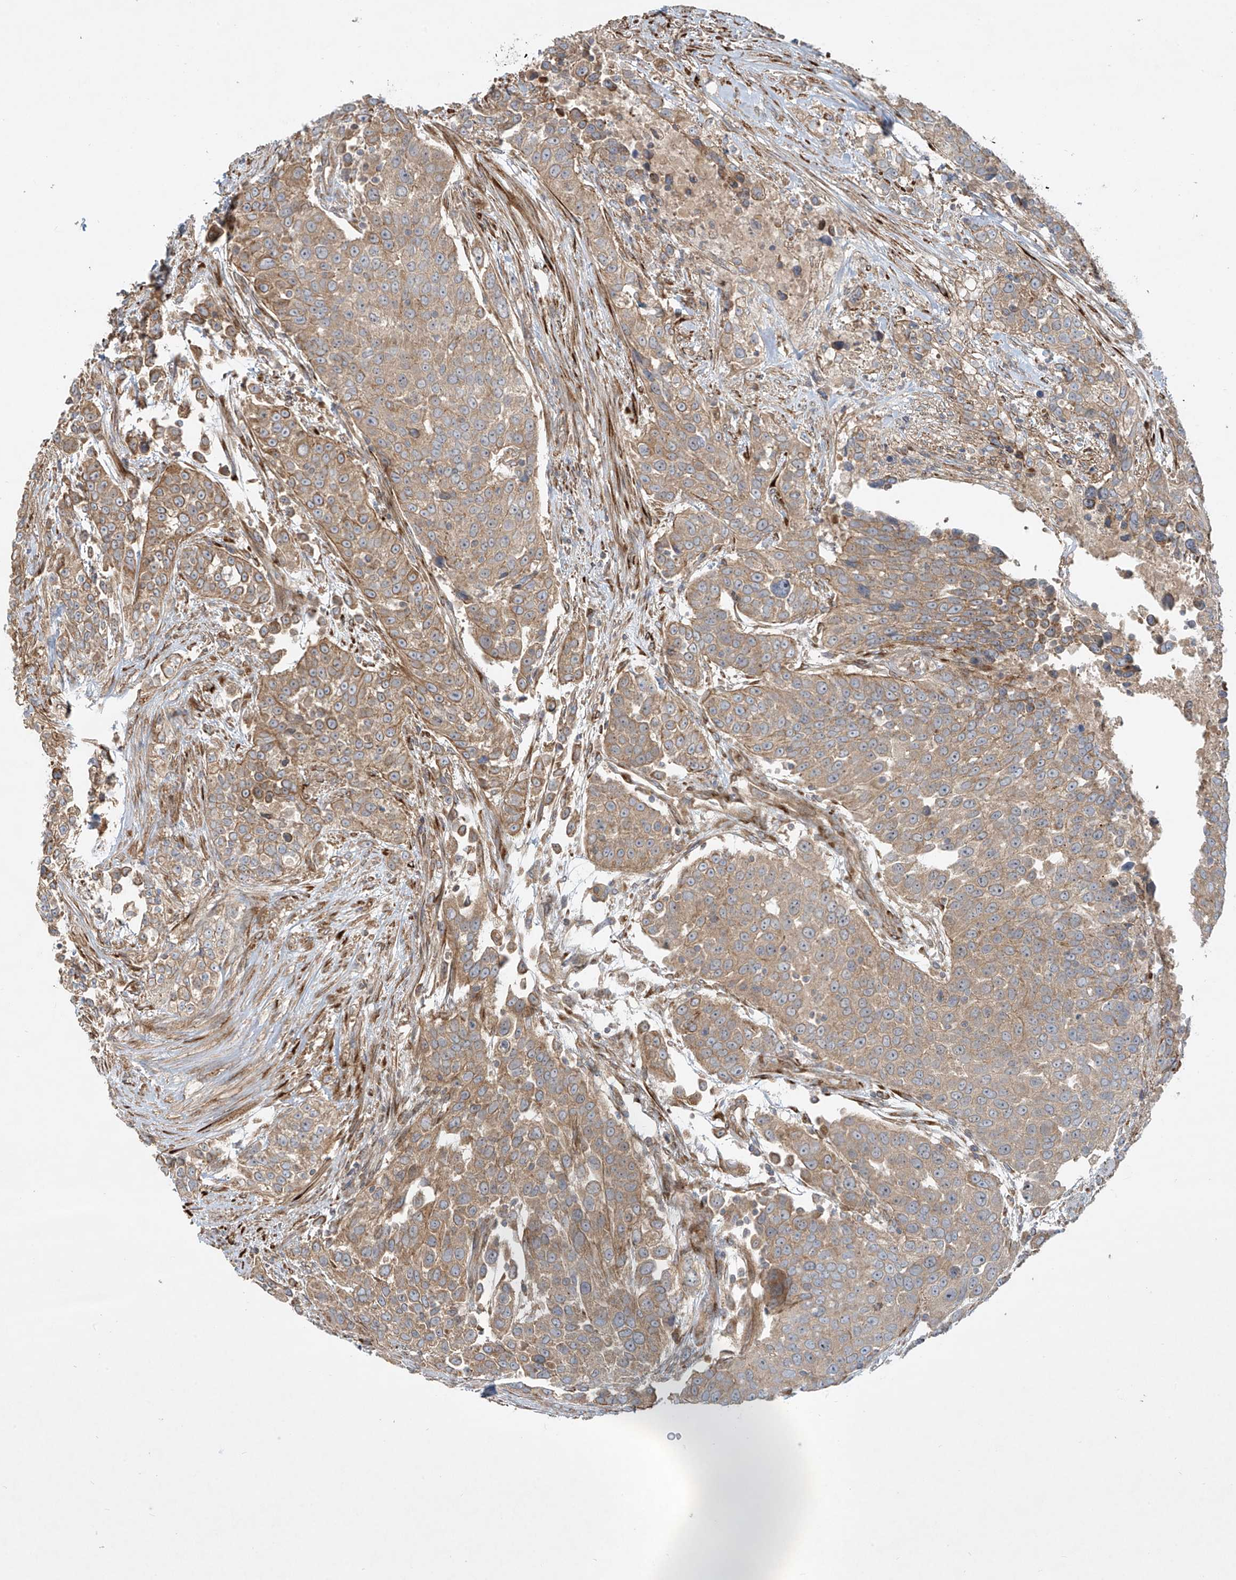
{"staining": {"intensity": "moderate", "quantity": "25%-75%", "location": "cytoplasmic/membranous"}, "tissue": "urothelial cancer", "cell_type": "Tumor cells", "image_type": "cancer", "snomed": [{"axis": "morphology", "description": "Urothelial carcinoma, High grade"}, {"axis": "topography", "description": "Urinary bladder"}], "caption": "Immunohistochemical staining of human high-grade urothelial carcinoma demonstrates medium levels of moderate cytoplasmic/membranous positivity in approximately 25%-75% of tumor cells. (brown staining indicates protein expression, while blue staining denotes nuclei).", "gene": "DDIT4", "patient": {"sex": "female", "age": 80}}